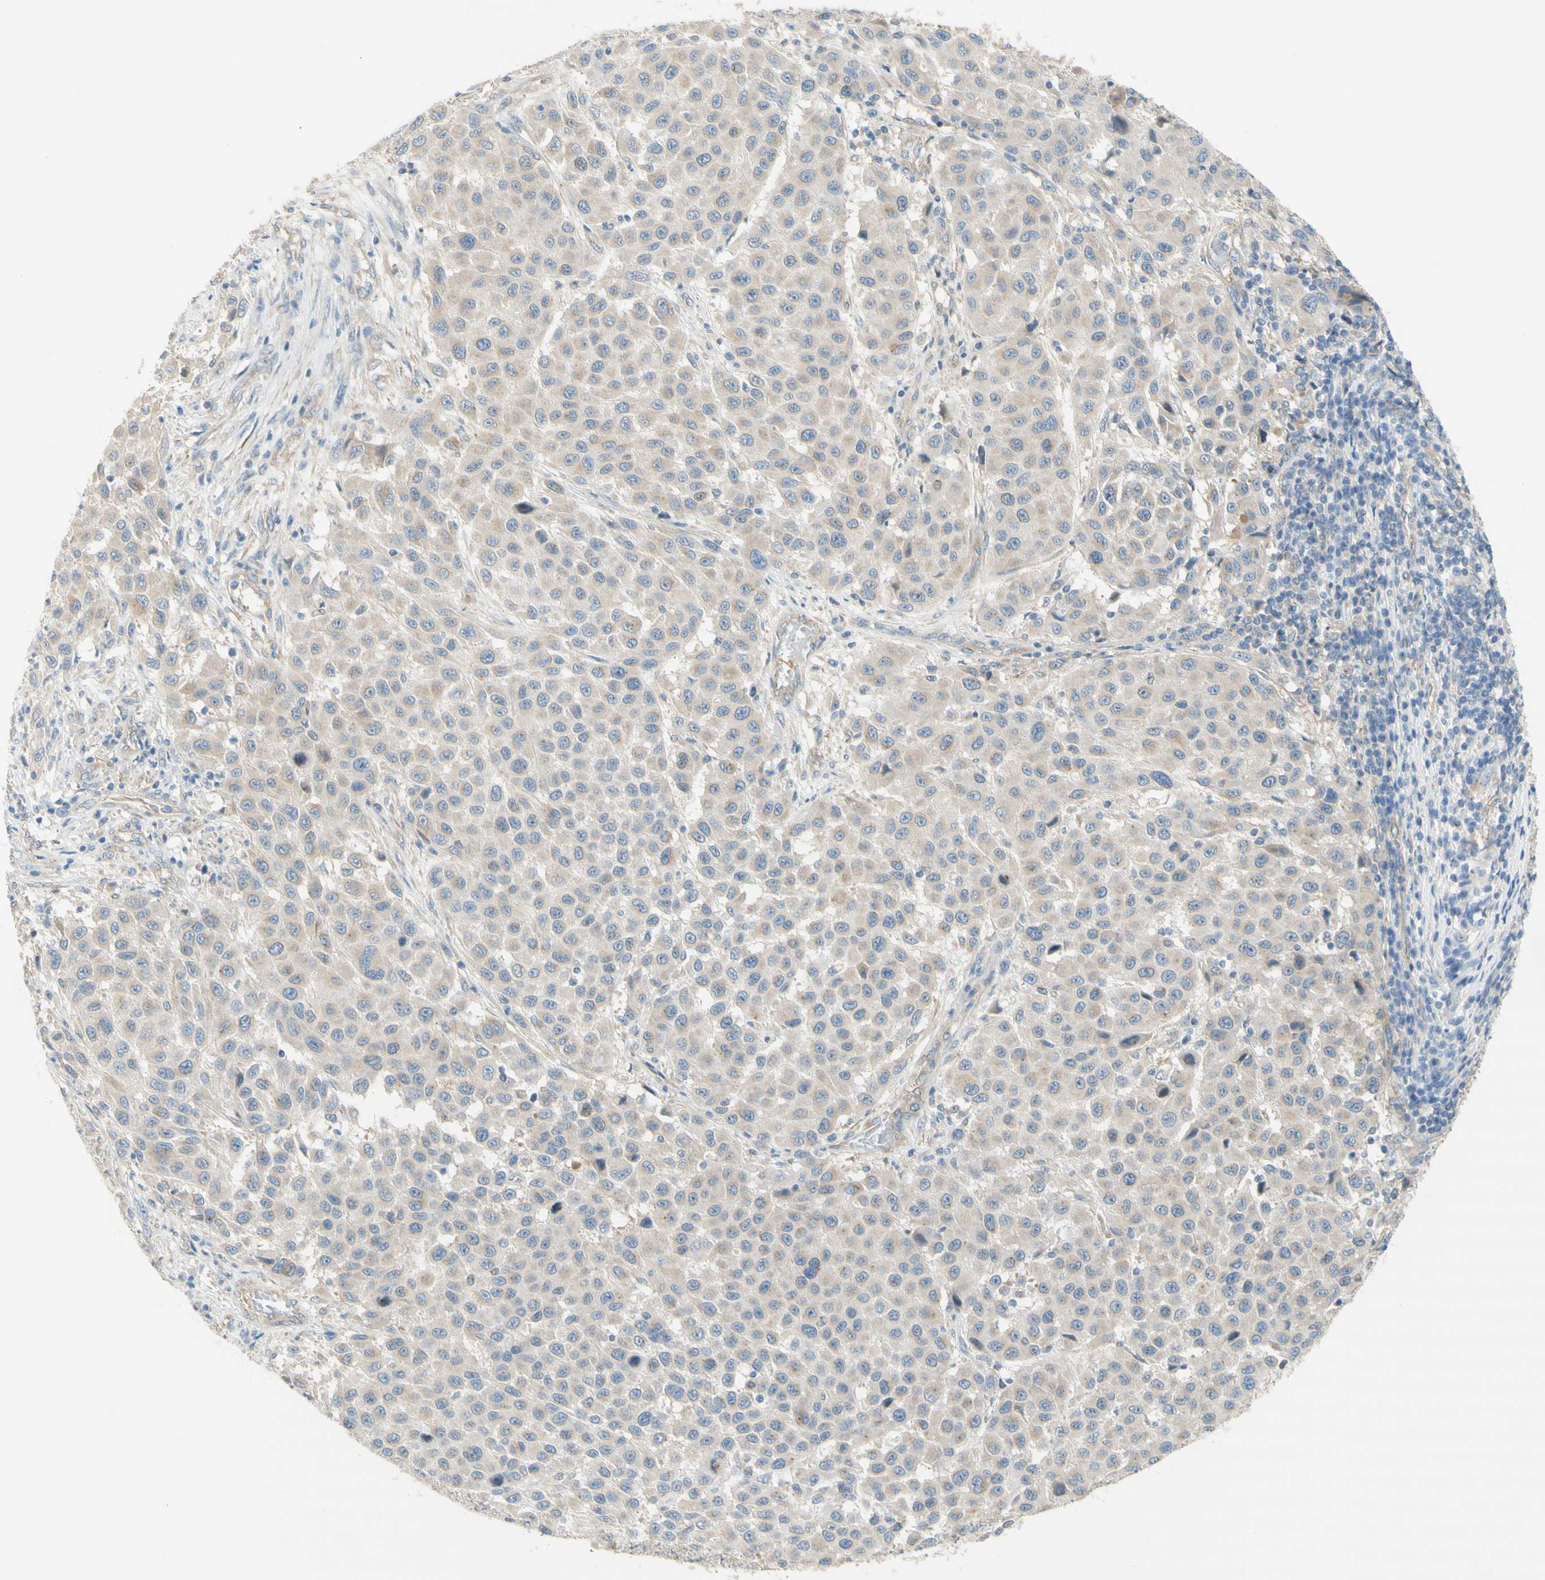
{"staining": {"intensity": "moderate", "quantity": "25%-75%", "location": "cytoplasmic/membranous"}, "tissue": "melanoma", "cell_type": "Tumor cells", "image_type": "cancer", "snomed": [{"axis": "morphology", "description": "Malignant melanoma, Metastatic site"}, {"axis": "topography", "description": "Lymph node"}], "caption": "Tumor cells demonstrate moderate cytoplasmic/membranous expression in about 25%-75% of cells in malignant melanoma (metastatic site).", "gene": "DYNC1H1", "patient": {"sex": "male", "age": 61}}